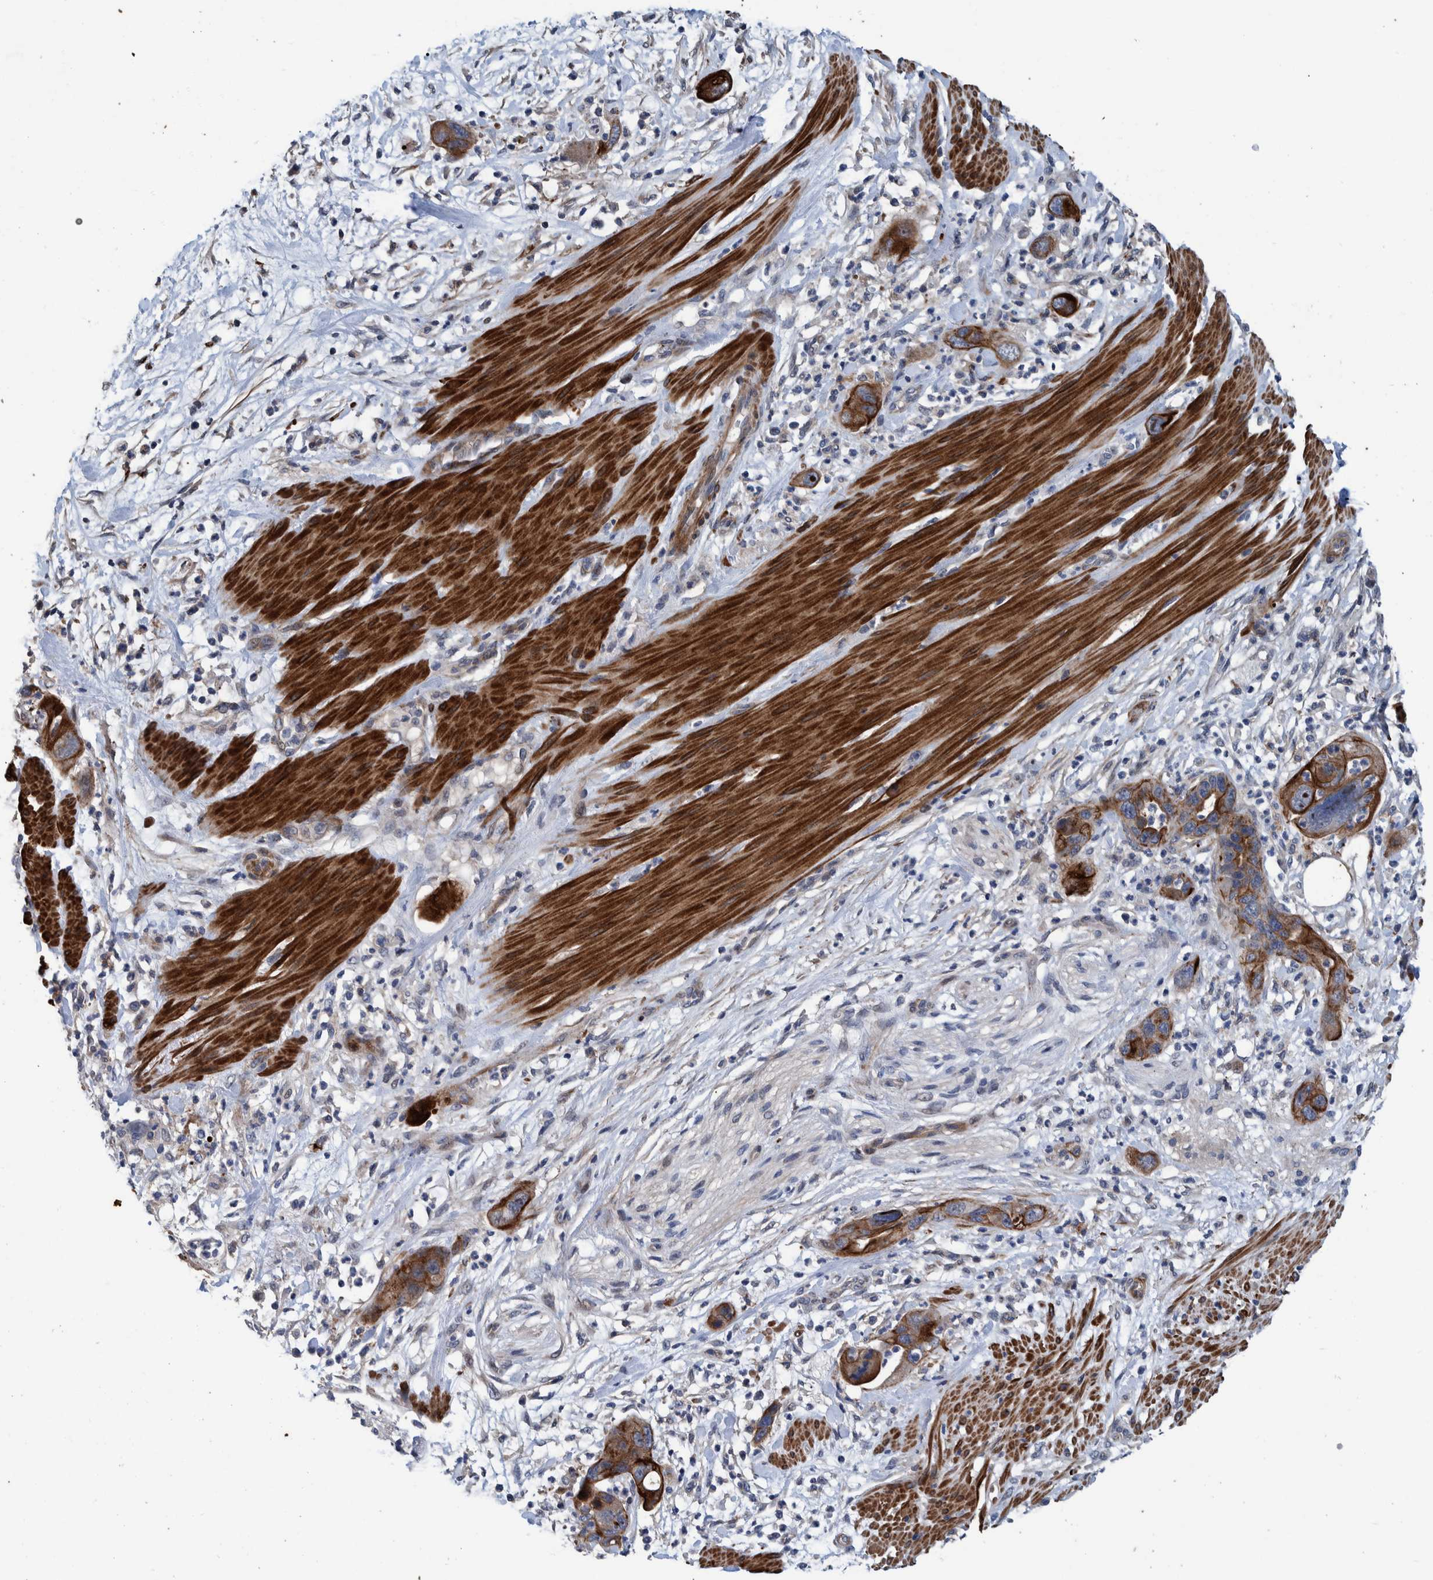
{"staining": {"intensity": "strong", "quantity": ">75%", "location": "cytoplasmic/membranous"}, "tissue": "pancreatic cancer", "cell_type": "Tumor cells", "image_type": "cancer", "snomed": [{"axis": "morphology", "description": "Adenocarcinoma, NOS"}, {"axis": "topography", "description": "Pancreas"}], "caption": "The image reveals a brown stain indicating the presence of a protein in the cytoplasmic/membranous of tumor cells in pancreatic adenocarcinoma. The staining is performed using DAB brown chromogen to label protein expression. The nuclei are counter-stained blue using hematoxylin.", "gene": "MKS1", "patient": {"sex": "female", "age": 71}}